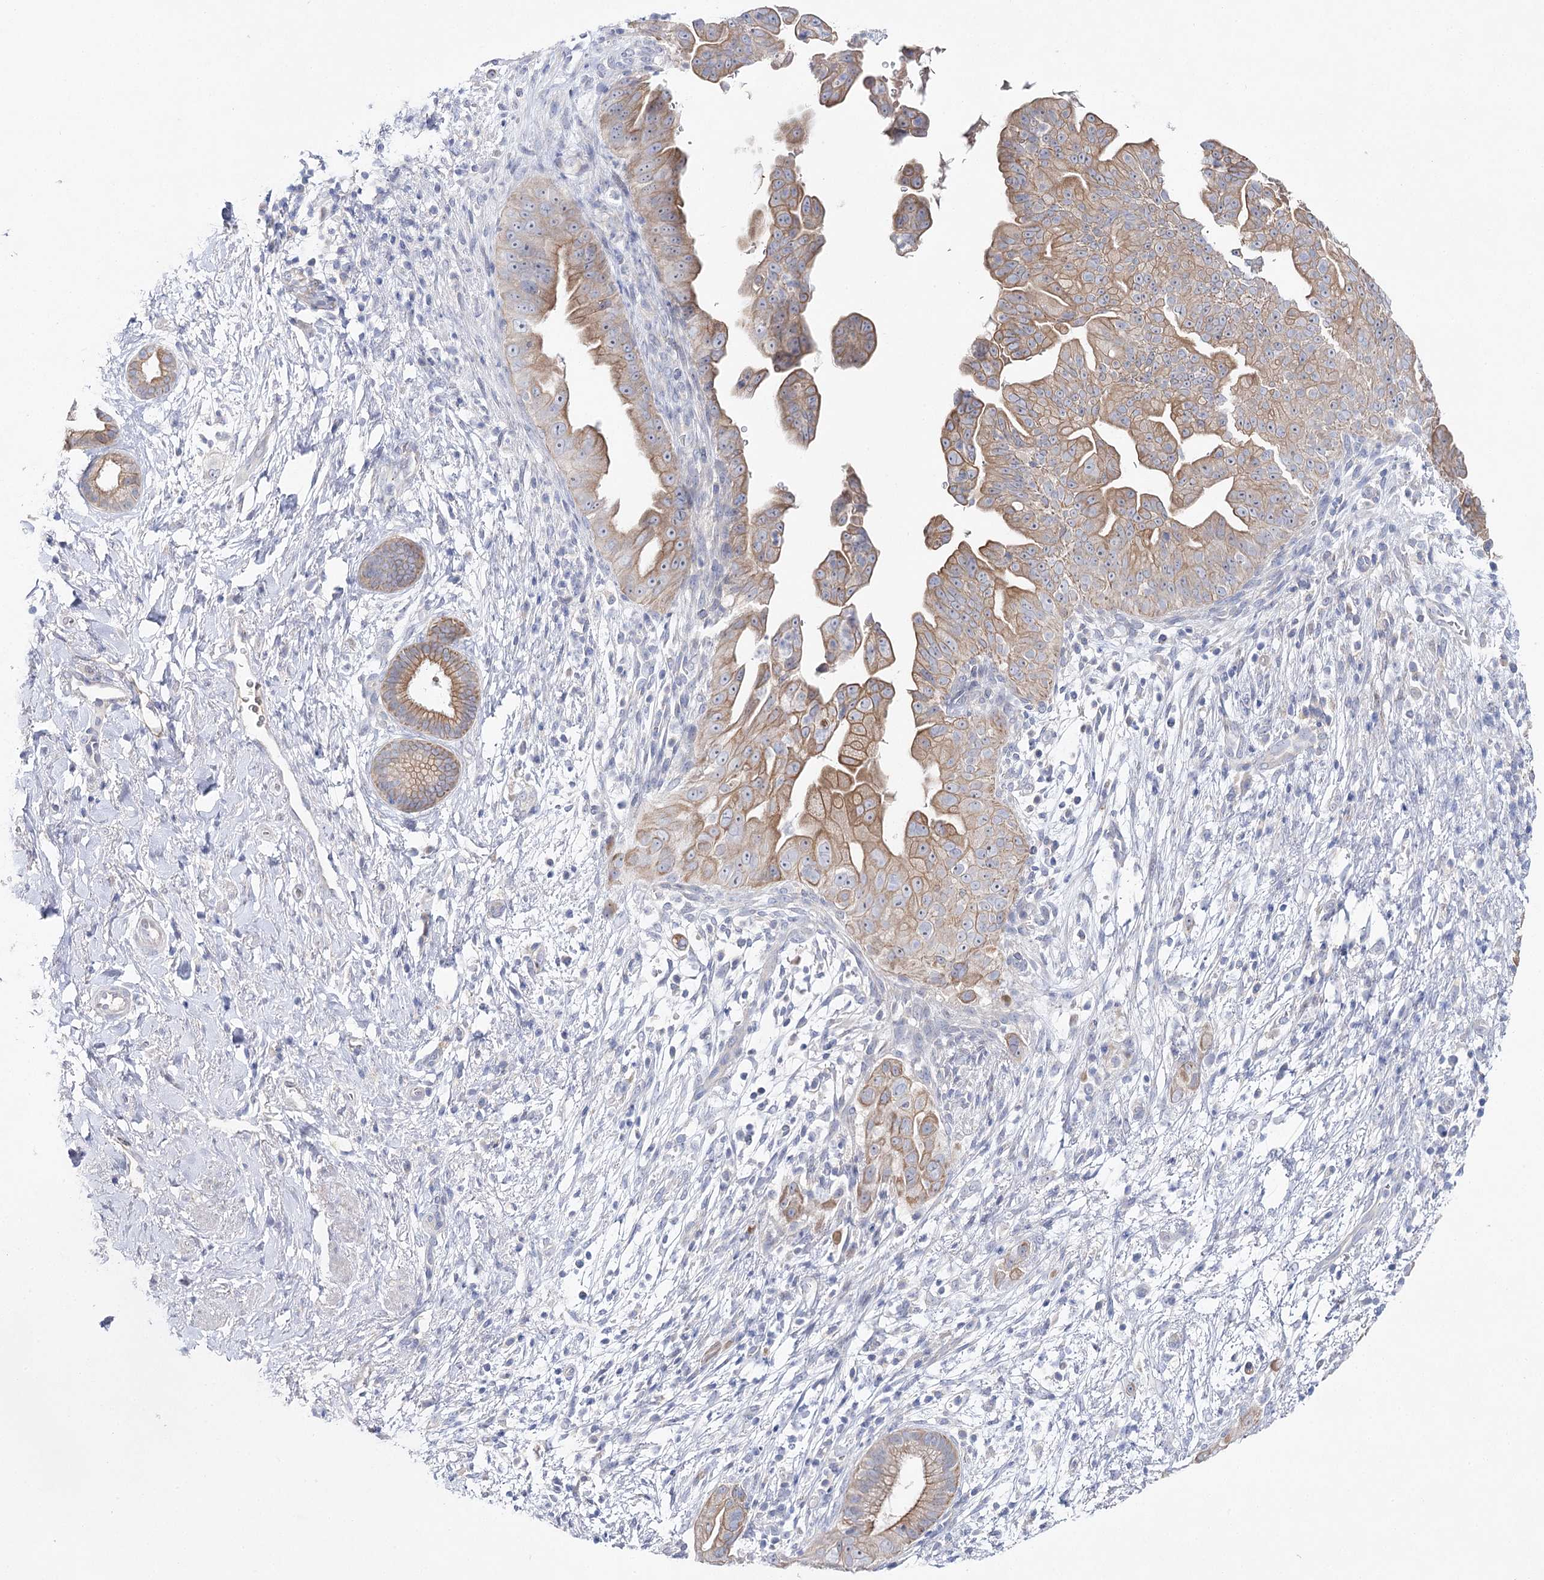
{"staining": {"intensity": "moderate", "quantity": ">75%", "location": "cytoplasmic/membranous"}, "tissue": "pancreatic cancer", "cell_type": "Tumor cells", "image_type": "cancer", "snomed": [{"axis": "morphology", "description": "Adenocarcinoma, NOS"}, {"axis": "topography", "description": "Pancreas"}], "caption": "Immunohistochemistry image of neoplastic tissue: pancreatic cancer (adenocarcinoma) stained using IHC demonstrates medium levels of moderate protein expression localized specifically in the cytoplasmic/membranous of tumor cells, appearing as a cytoplasmic/membranous brown color.", "gene": "LRRC14B", "patient": {"sex": "female", "age": 78}}